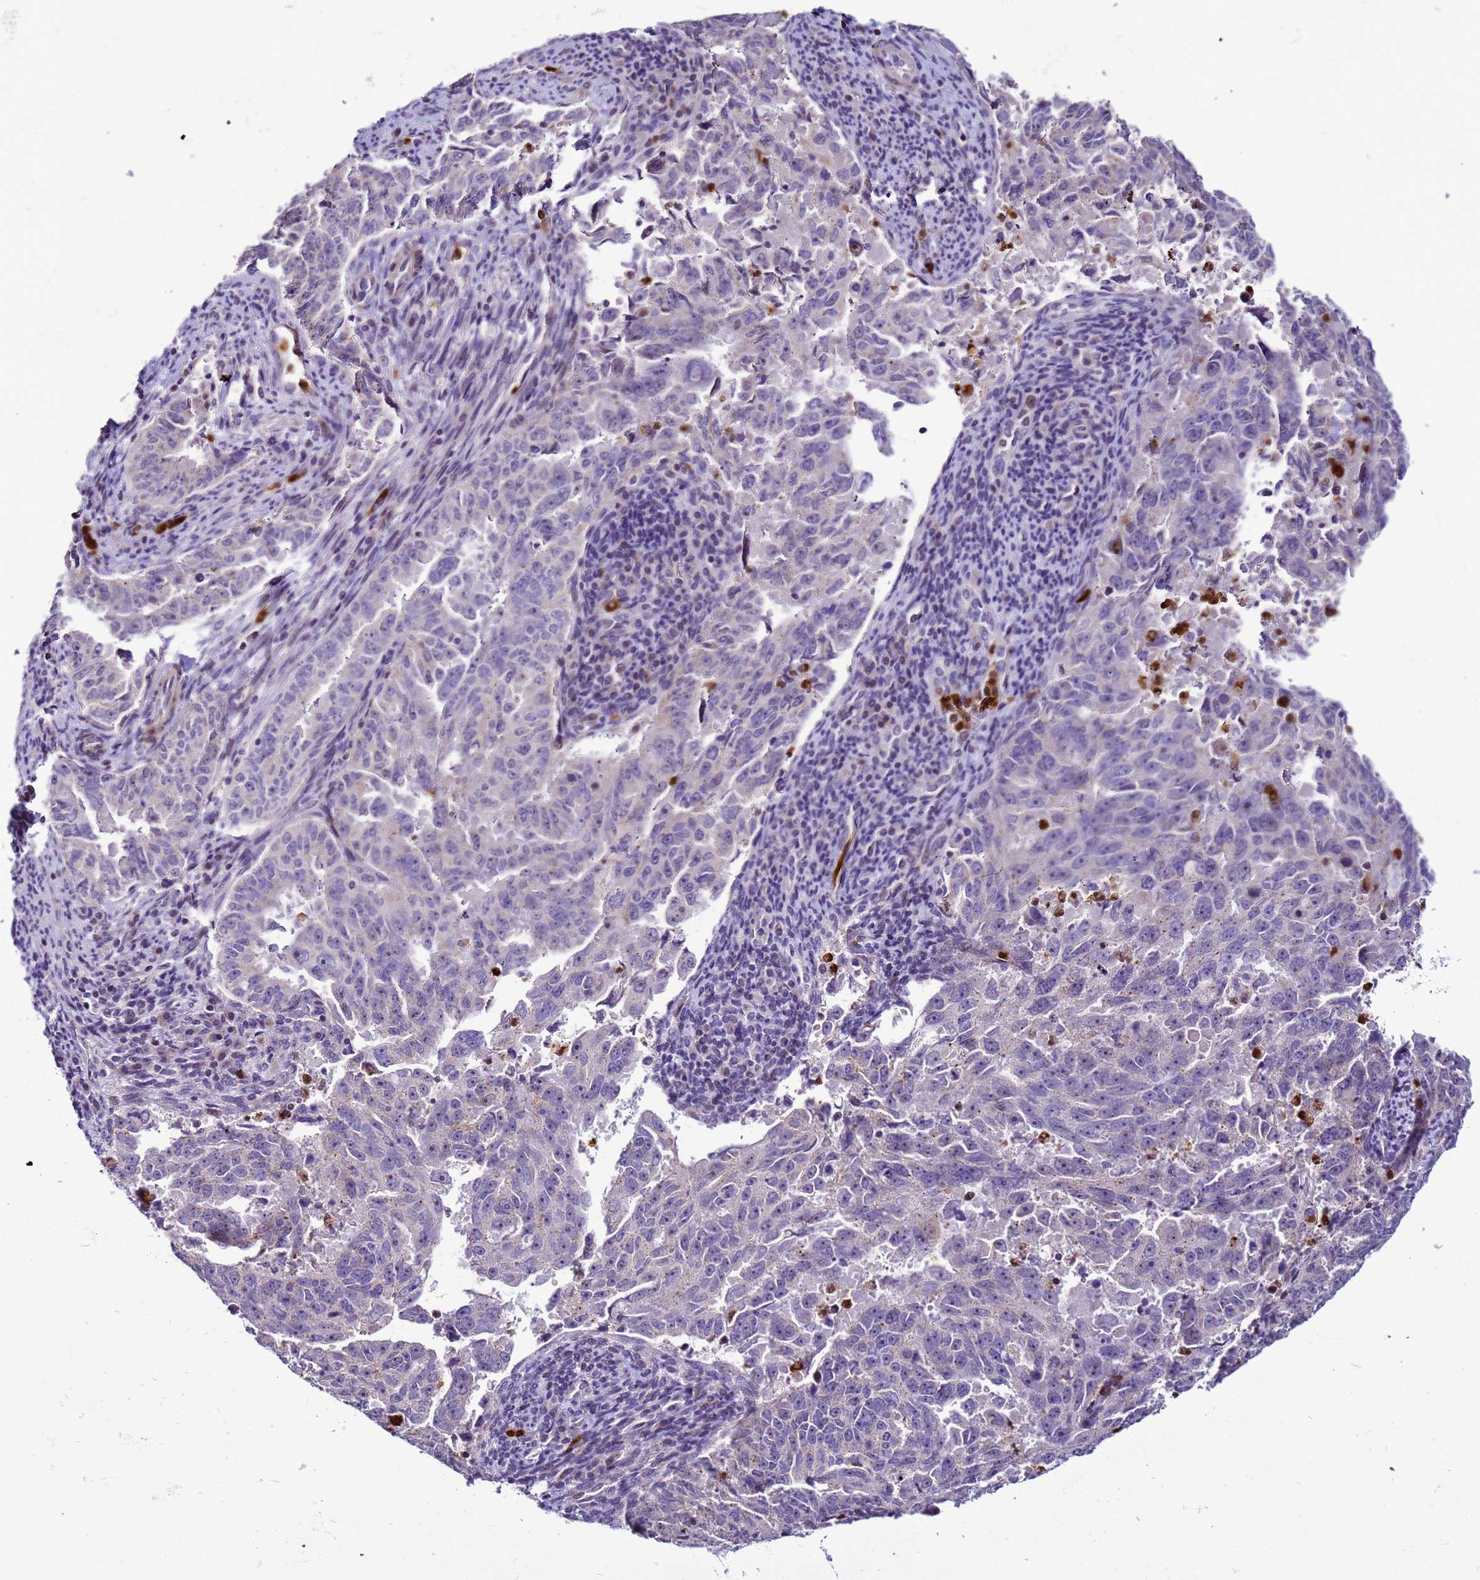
{"staining": {"intensity": "negative", "quantity": "none", "location": "none"}, "tissue": "endometrial cancer", "cell_type": "Tumor cells", "image_type": "cancer", "snomed": [{"axis": "morphology", "description": "Adenocarcinoma, NOS"}, {"axis": "topography", "description": "Endometrium"}], "caption": "Image shows no protein expression in tumor cells of endometrial cancer (adenocarcinoma) tissue.", "gene": "VPS4B", "patient": {"sex": "female", "age": 65}}